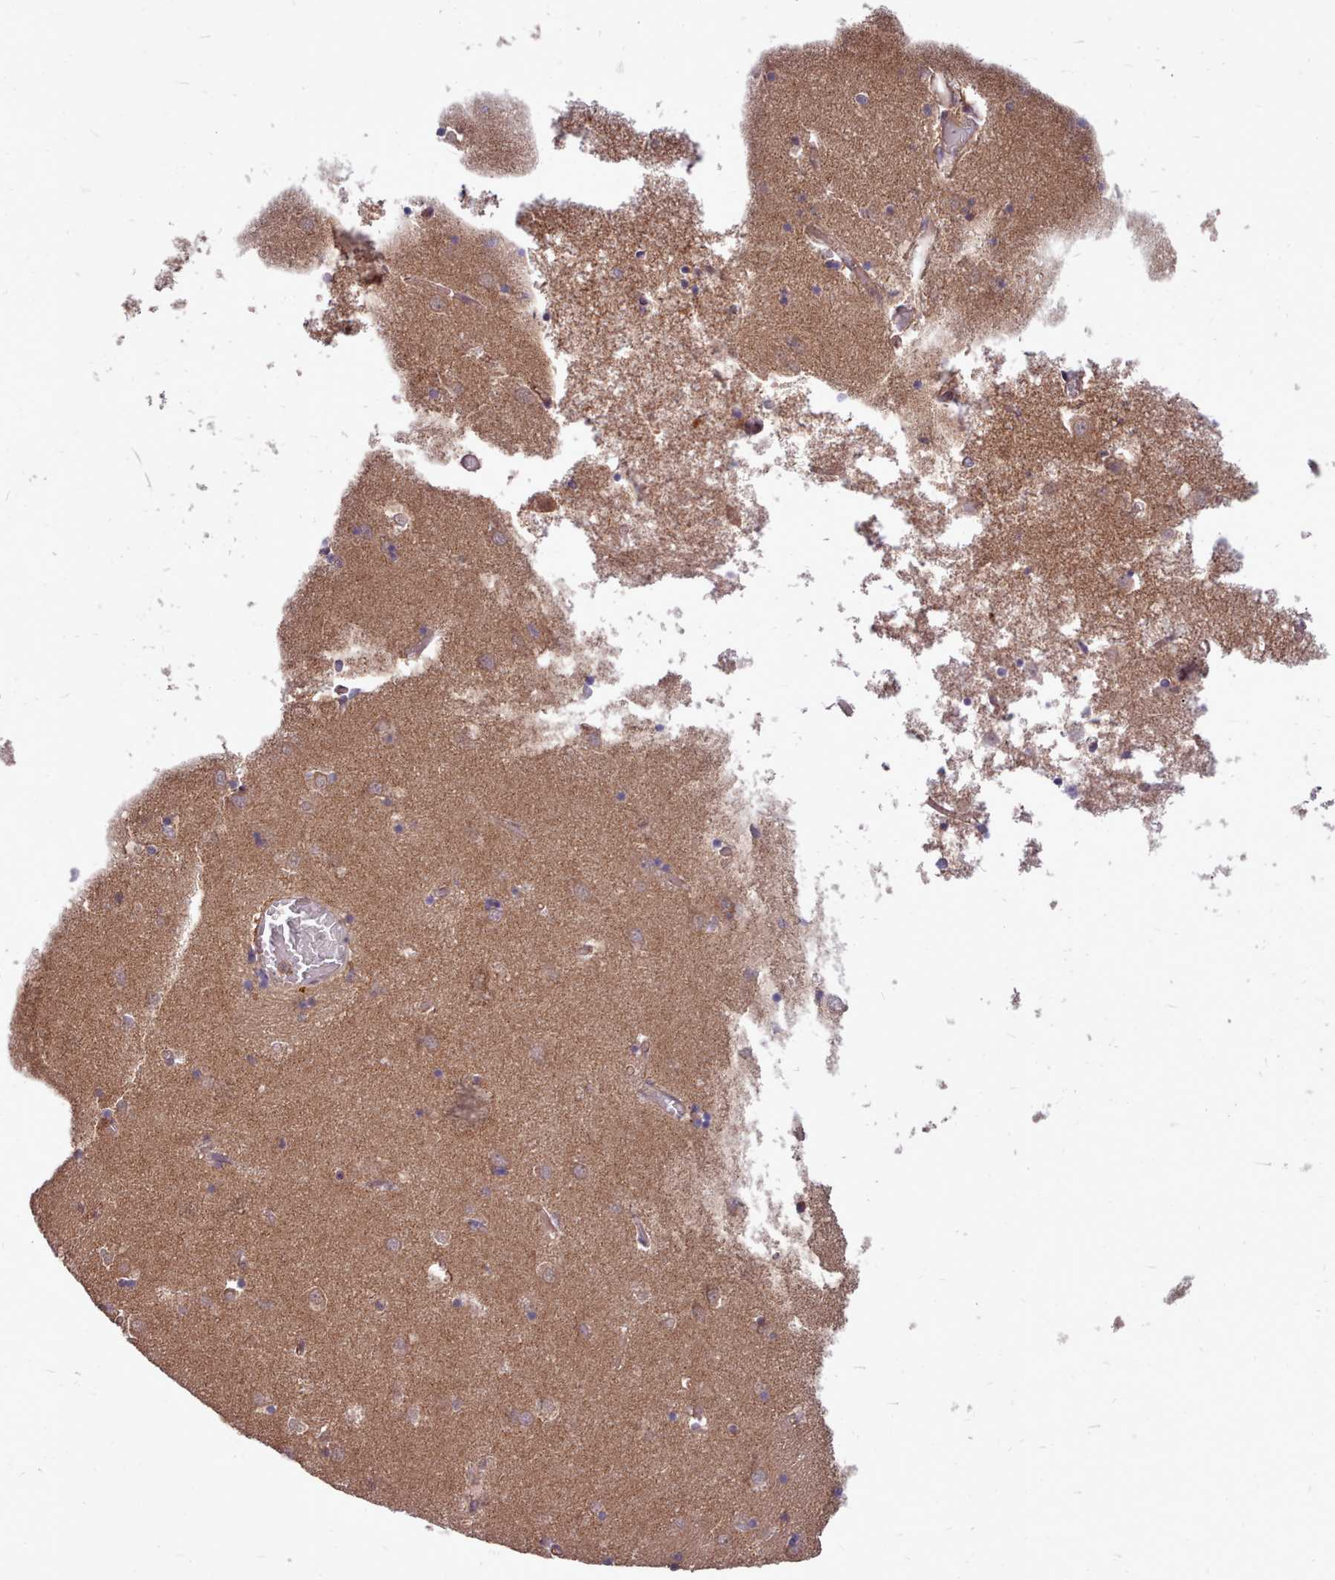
{"staining": {"intensity": "negative", "quantity": "none", "location": "none"}, "tissue": "caudate", "cell_type": "Glial cells", "image_type": "normal", "snomed": [{"axis": "morphology", "description": "Normal tissue, NOS"}, {"axis": "topography", "description": "Lateral ventricle wall"}], "caption": "Caudate was stained to show a protein in brown. There is no significant positivity in glial cells. The staining is performed using DAB (3,3'-diaminobenzidine) brown chromogen with nuclei counter-stained in using hematoxylin.", "gene": "AHCY", "patient": {"sex": "male", "age": 70}}